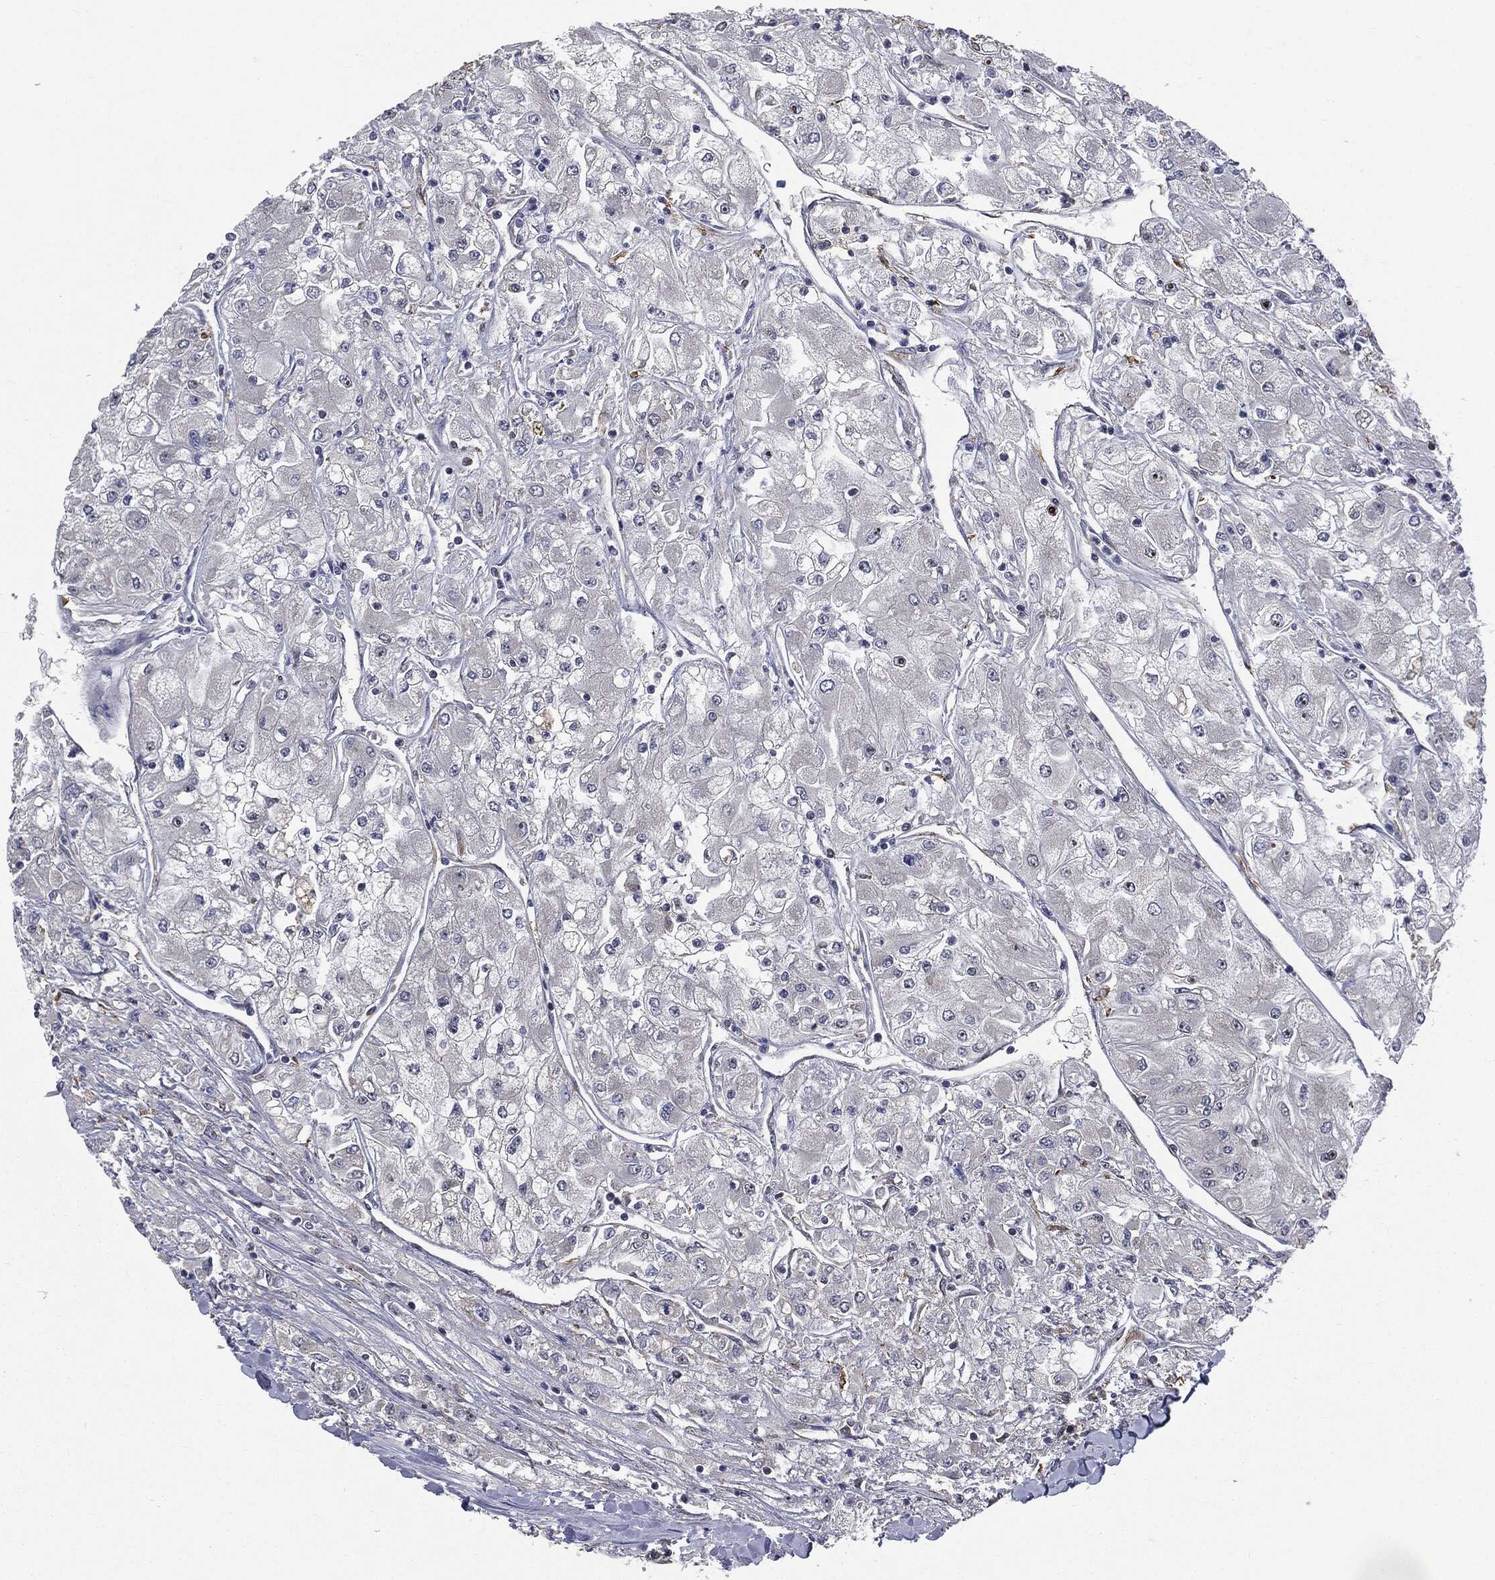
{"staining": {"intensity": "negative", "quantity": "none", "location": "none"}, "tissue": "renal cancer", "cell_type": "Tumor cells", "image_type": "cancer", "snomed": [{"axis": "morphology", "description": "Adenocarcinoma, NOS"}, {"axis": "topography", "description": "Kidney"}], "caption": "DAB (3,3'-diaminobenzidine) immunohistochemical staining of human renal cancer (adenocarcinoma) reveals no significant positivity in tumor cells.", "gene": "TRMT1L", "patient": {"sex": "male", "age": 80}}